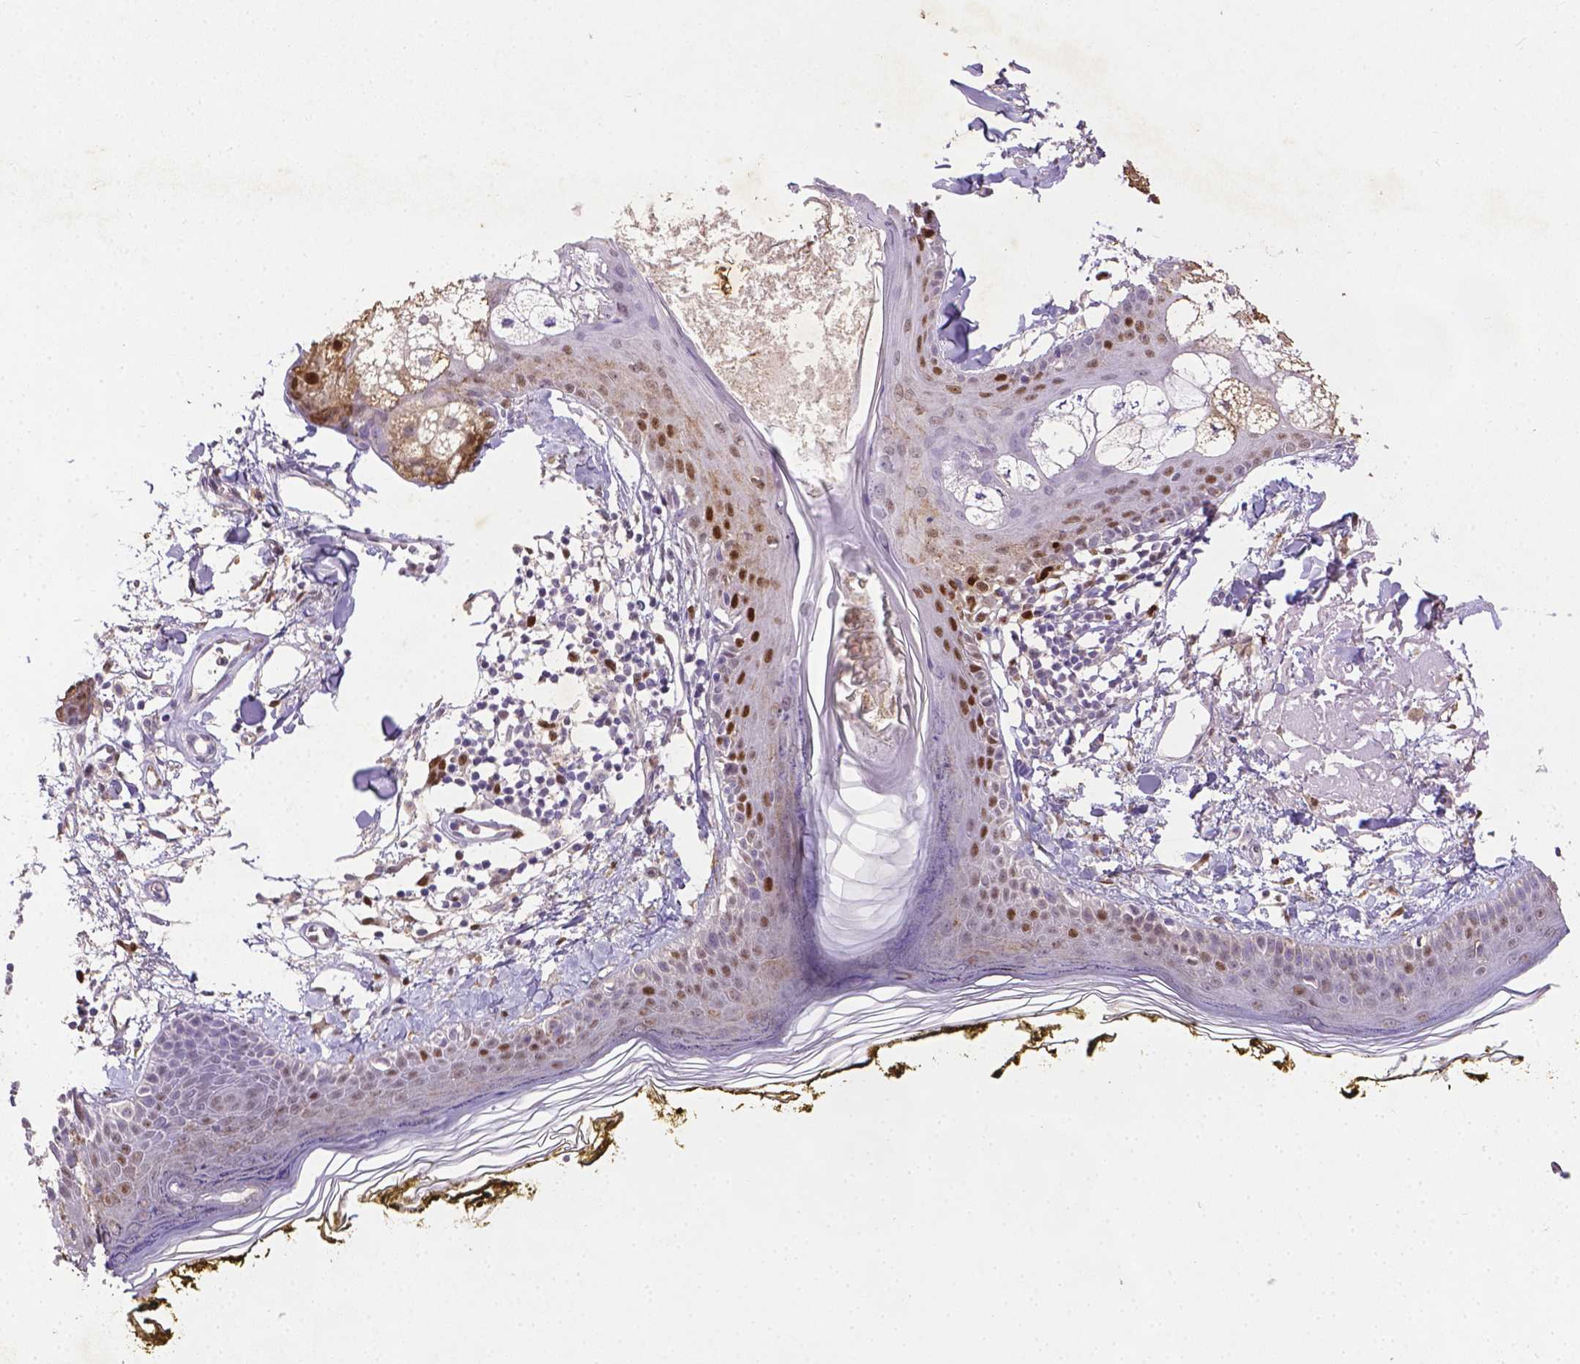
{"staining": {"intensity": "moderate", "quantity": "<25%", "location": "nuclear"}, "tissue": "skin", "cell_type": "Fibroblasts", "image_type": "normal", "snomed": [{"axis": "morphology", "description": "Normal tissue, NOS"}, {"axis": "topography", "description": "Skin"}], "caption": "Moderate nuclear staining for a protein is seen in about <25% of fibroblasts of benign skin using IHC.", "gene": "CDKN1A", "patient": {"sex": "male", "age": 76}}